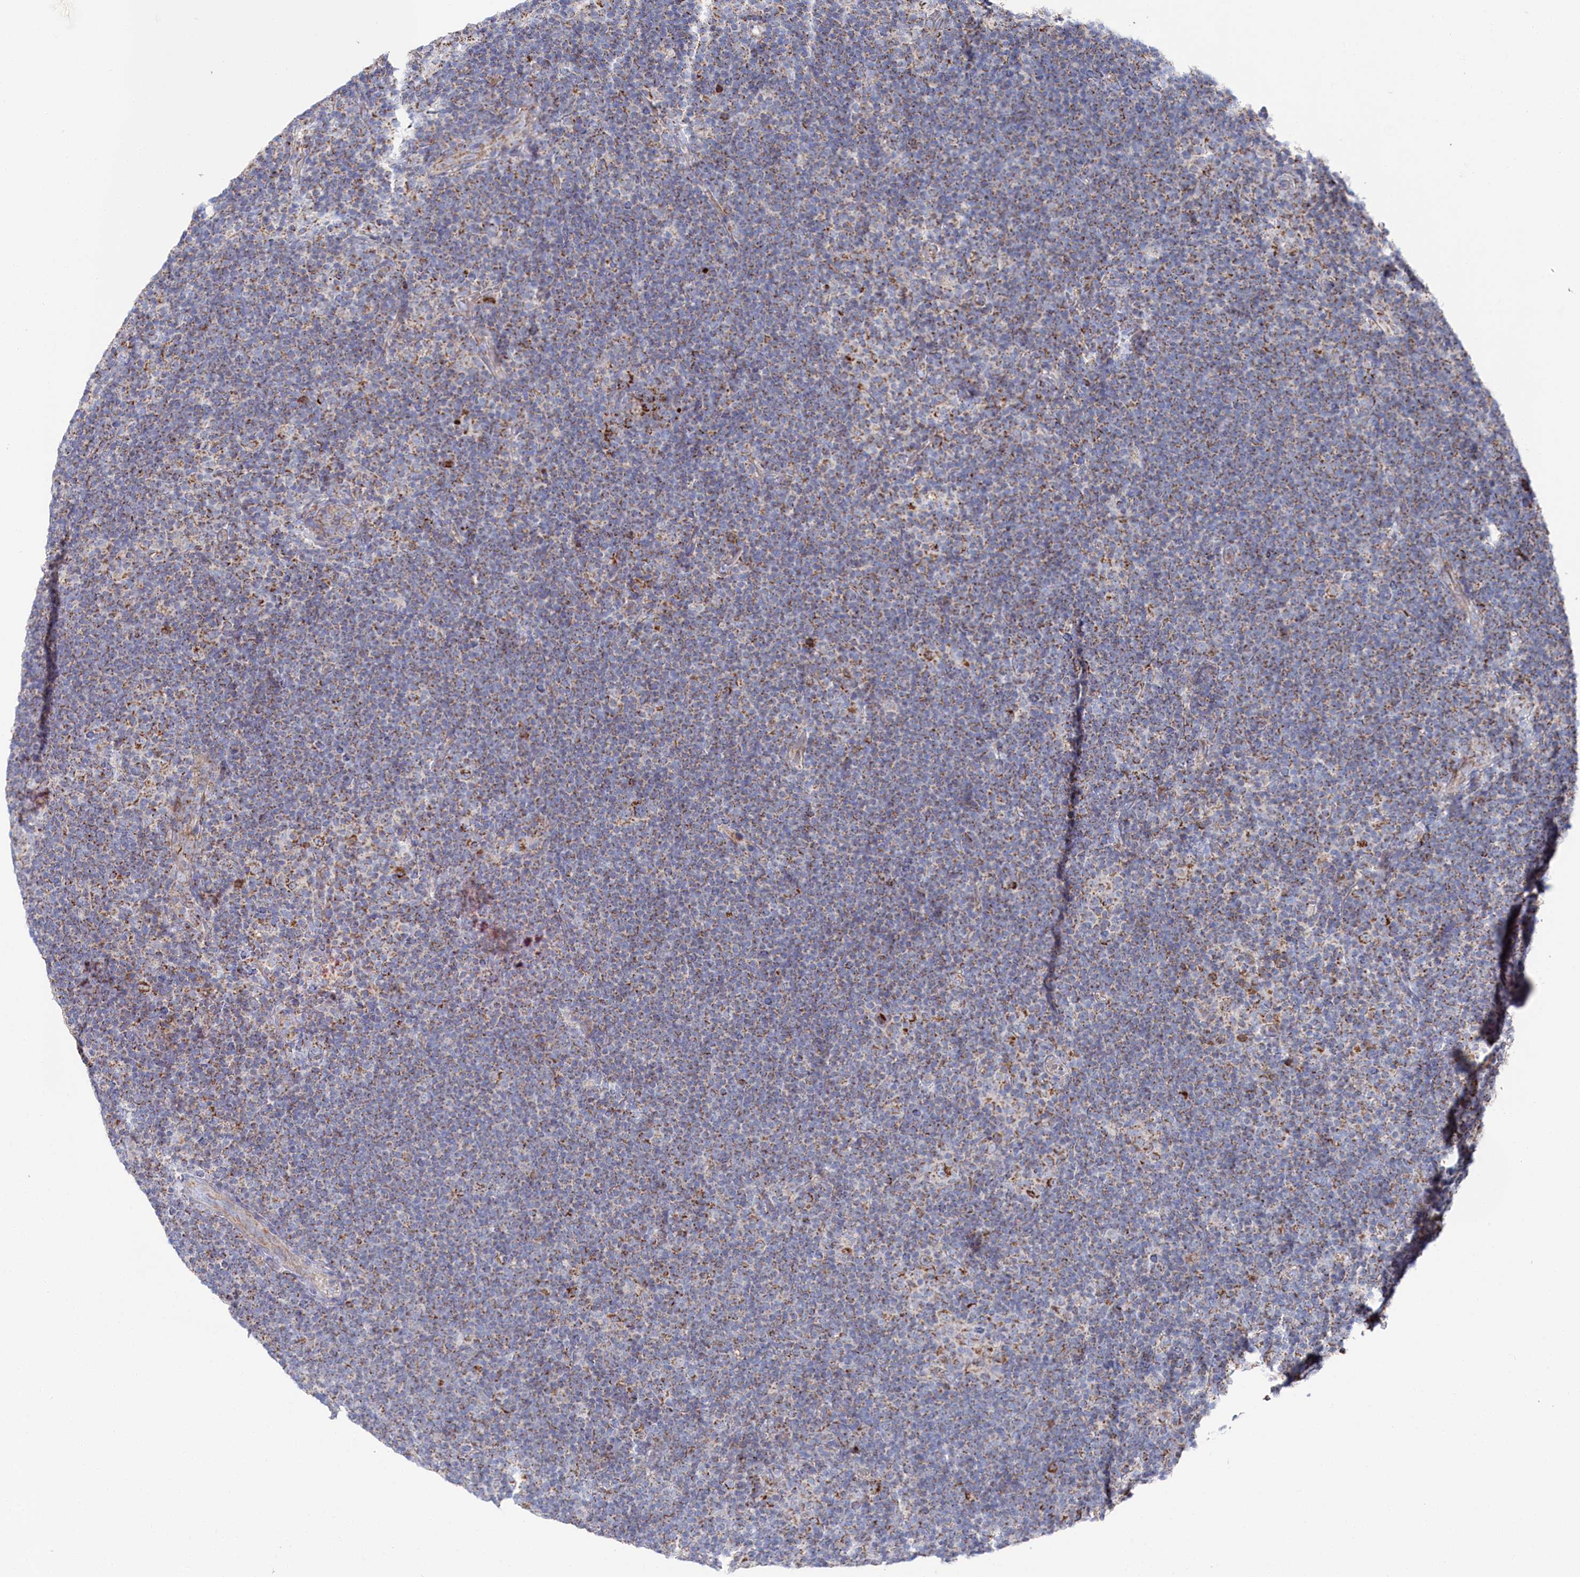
{"staining": {"intensity": "moderate", "quantity": ">75%", "location": "cytoplasmic/membranous"}, "tissue": "lymphoma", "cell_type": "Tumor cells", "image_type": "cancer", "snomed": [{"axis": "morphology", "description": "Hodgkin's disease, NOS"}, {"axis": "topography", "description": "Lymph node"}], "caption": "This histopathology image demonstrates IHC staining of human lymphoma, with medium moderate cytoplasmic/membranous staining in about >75% of tumor cells.", "gene": "GLS2", "patient": {"sex": "female", "age": 57}}